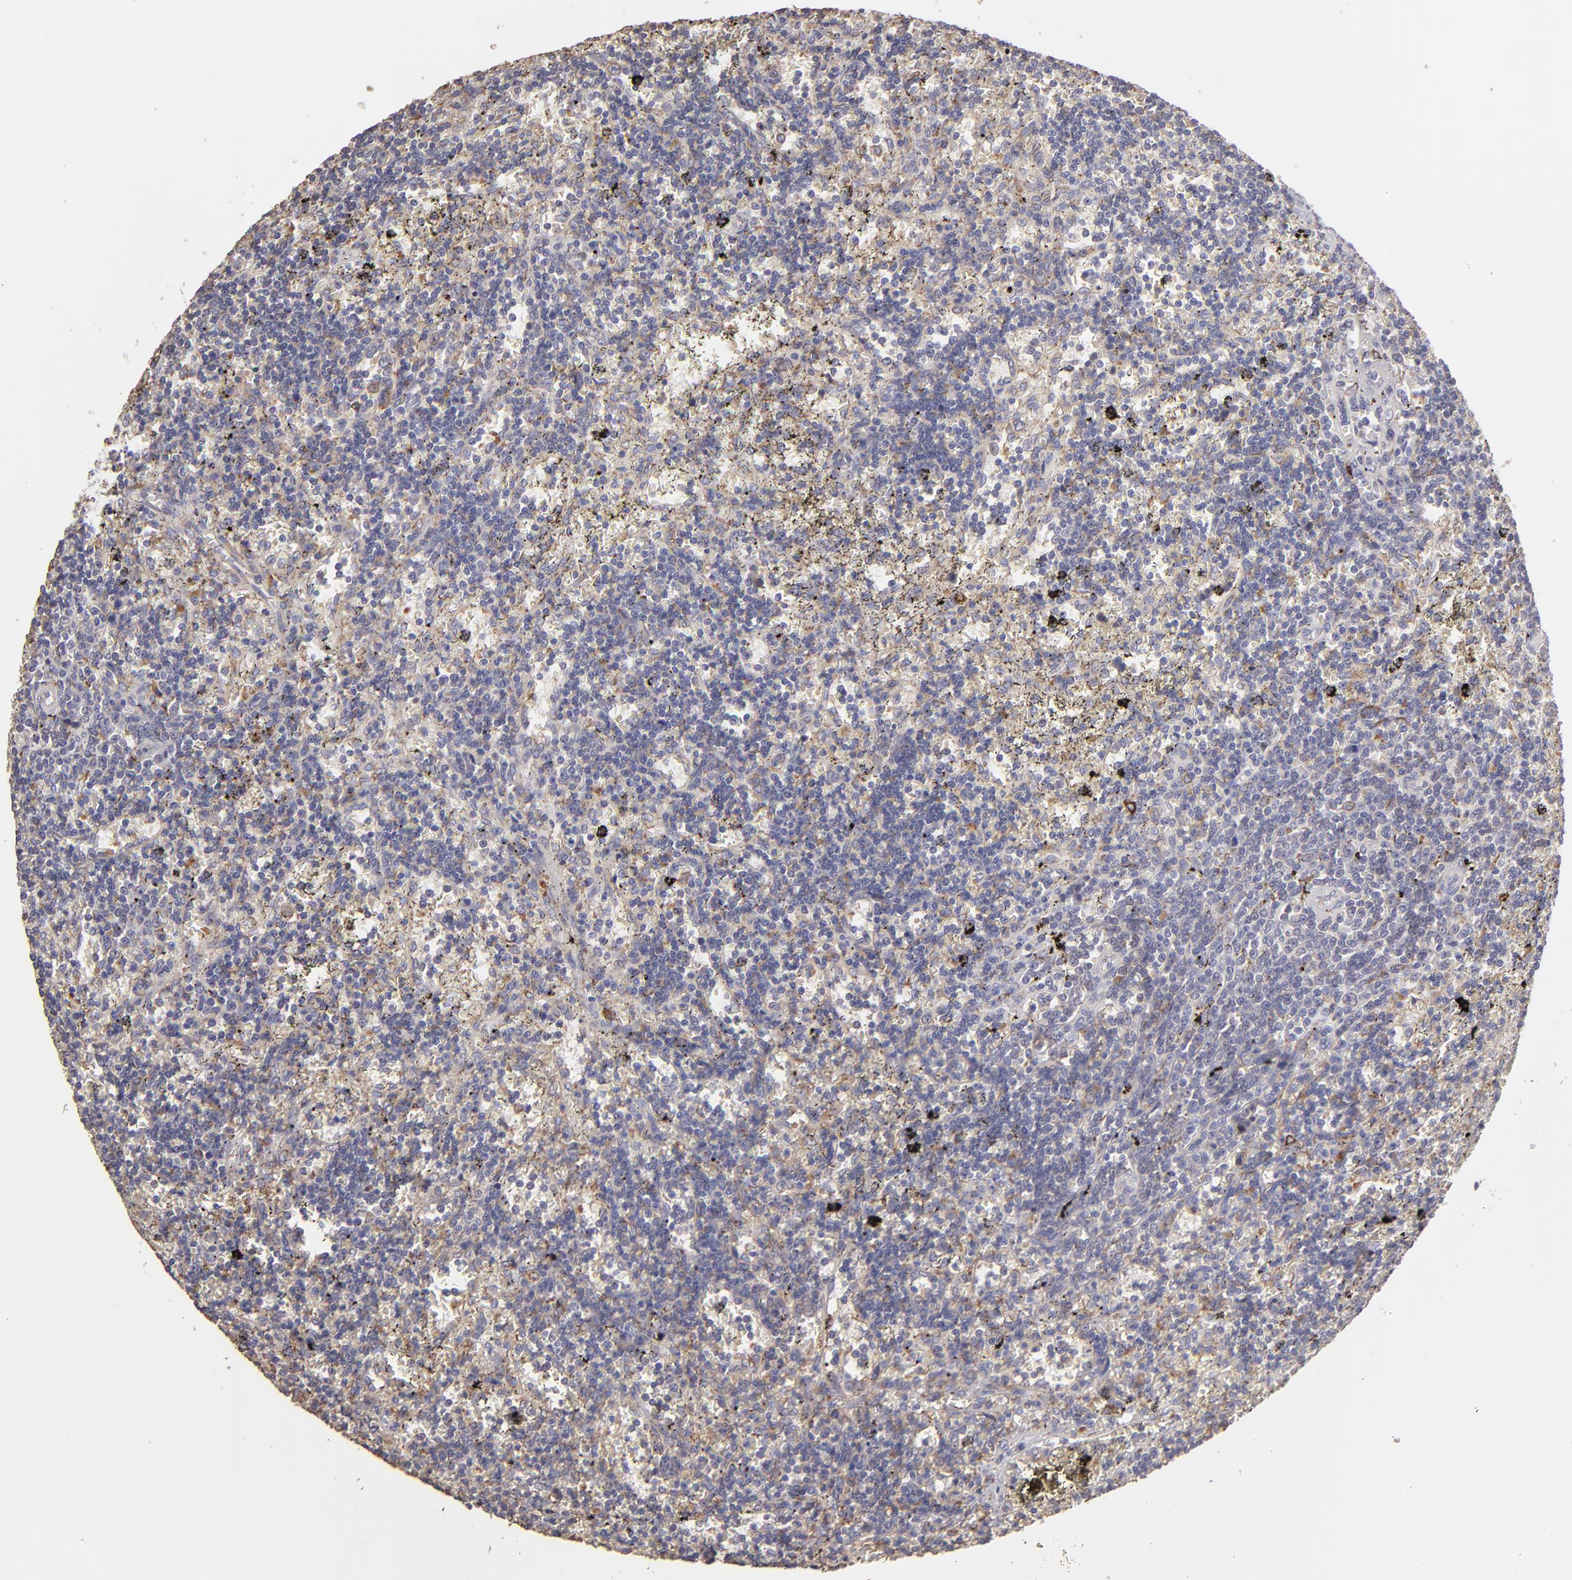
{"staining": {"intensity": "weak", "quantity": "25%-75%", "location": "cytoplasmic/membranous"}, "tissue": "lymphoma", "cell_type": "Tumor cells", "image_type": "cancer", "snomed": [{"axis": "morphology", "description": "Malignant lymphoma, non-Hodgkin's type, Low grade"}, {"axis": "topography", "description": "Spleen"}], "caption": "Immunohistochemistry (IHC) (DAB (3,3'-diaminobenzidine)) staining of human lymphoma reveals weak cytoplasmic/membranous protein expression in approximately 25%-75% of tumor cells.", "gene": "CALR", "patient": {"sex": "male", "age": 60}}